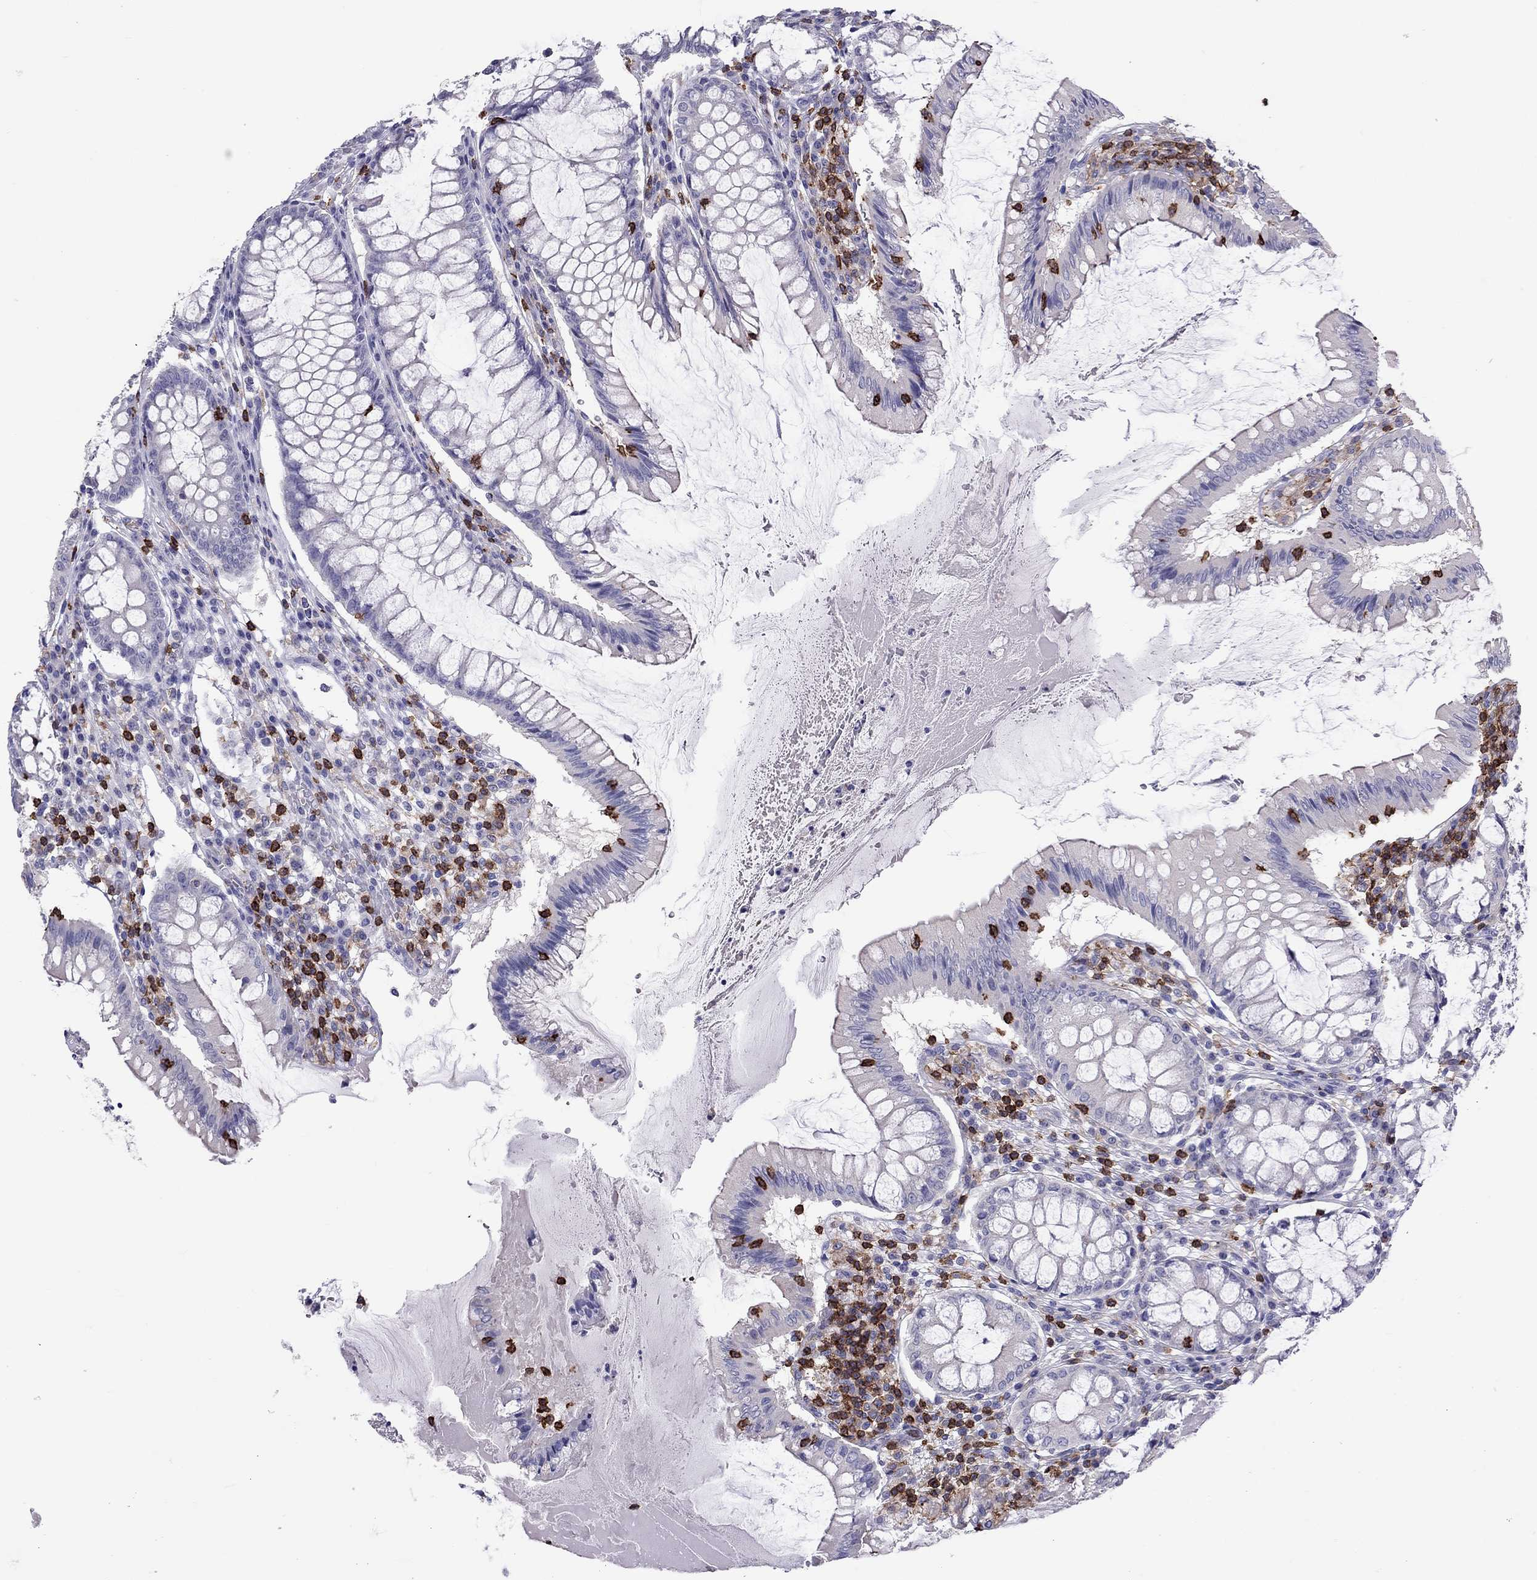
{"staining": {"intensity": "negative", "quantity": "none", "location": "none"}, "tissue": "colorectal cancer", "cell_type": "Tumor cells", "image_type": "cancer", "snomed": [{"axis": "morphology", "description": "Adenocarcinoma, NOS"}, {"axis": "topography", "description": "Colon"}], "caption": "Protein analysis of colorectal cancer (adenocarcinoma) reveals no significant positivity in tumor cells. (DAB (3,3'-diaminobenzidine) immunohistochemistry with hematoxylin counter stain).", "gene": "MND1", "patient": {"sex": "female", "age": 70}}